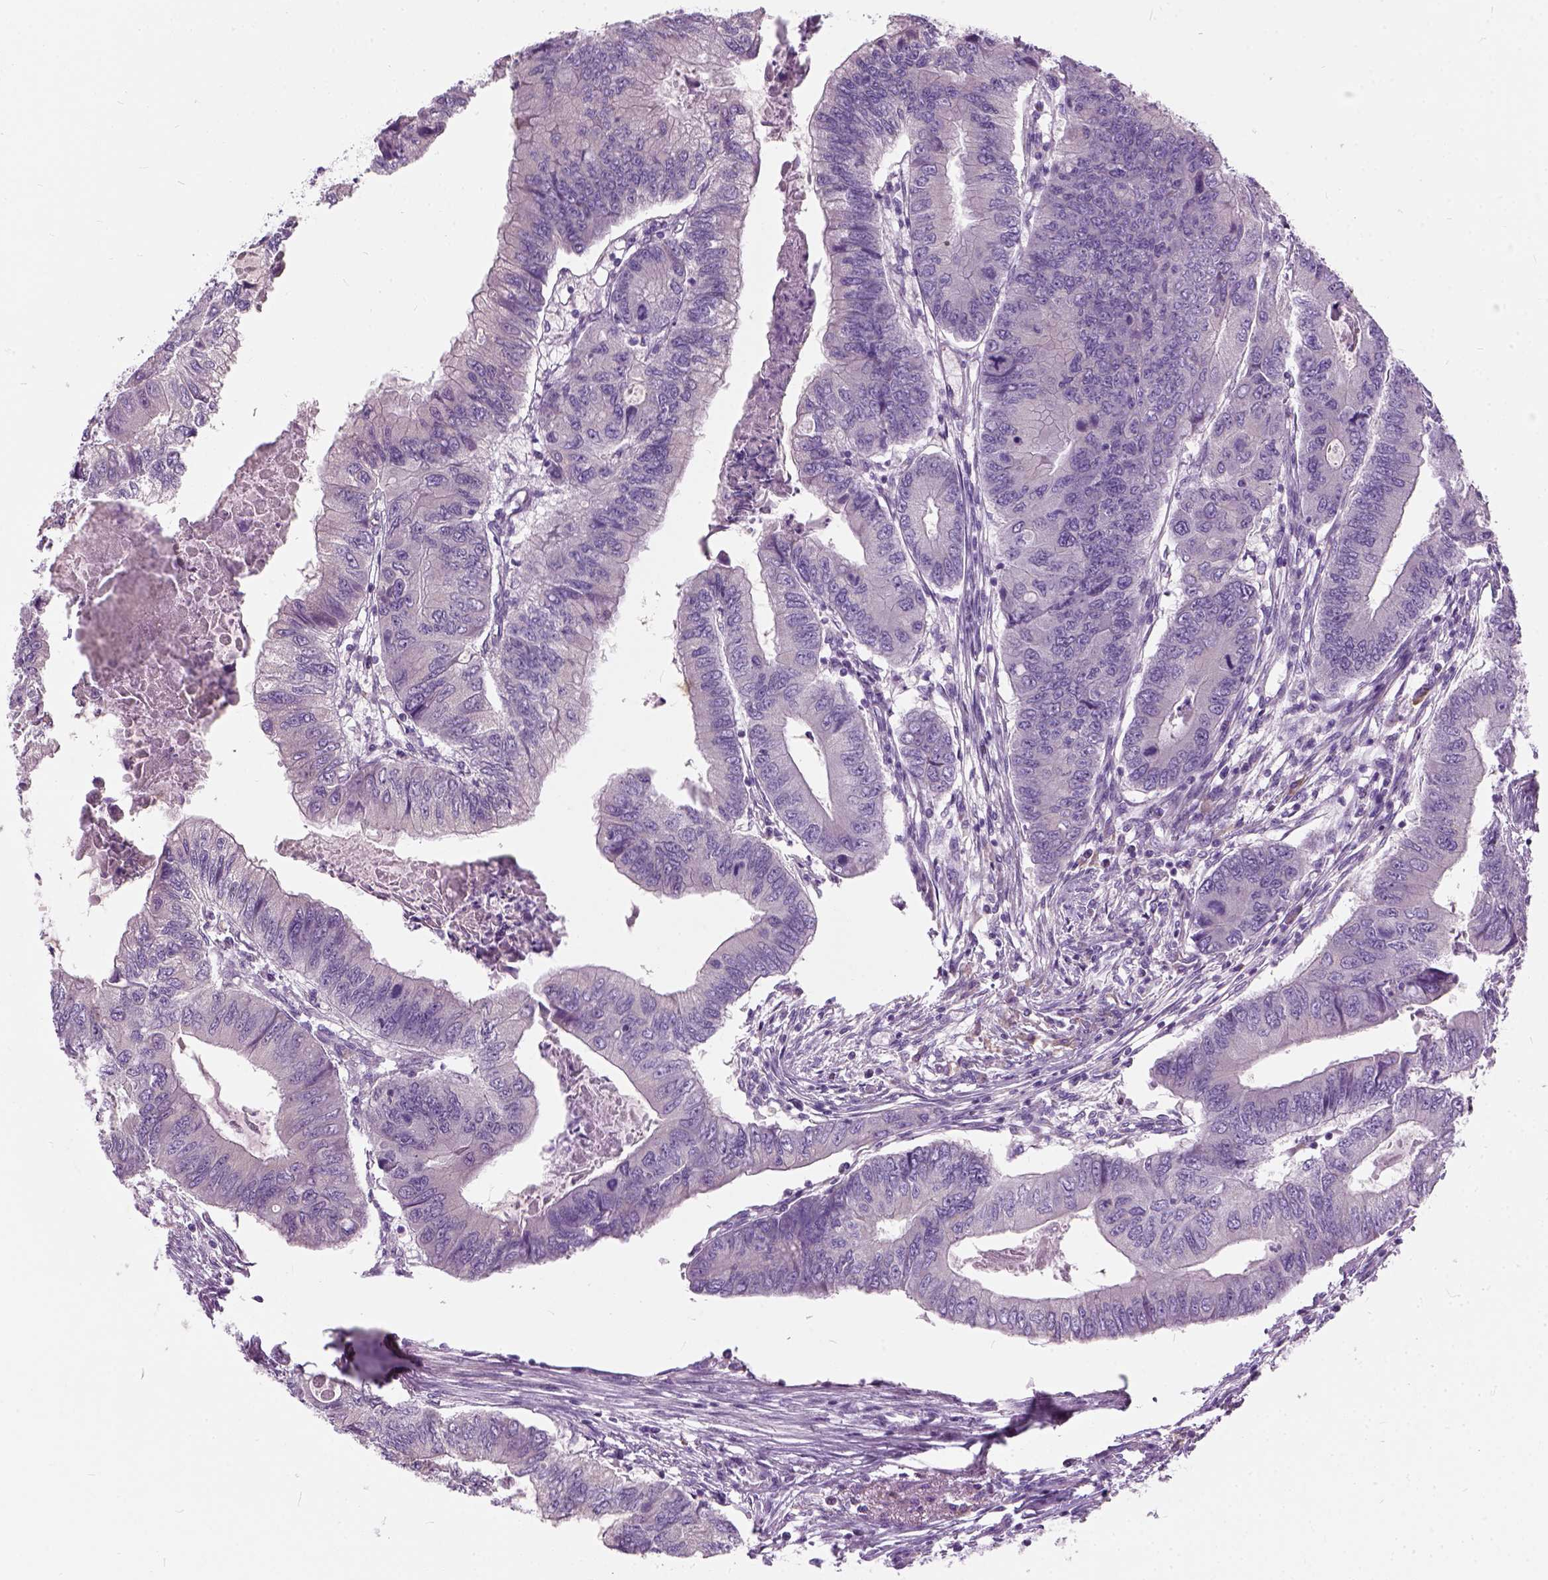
{"staining": {"intensity": "negative", "quantity": "none", "location": "none"}, "tissue": "colorectal cancer", "cell_type": "Tumor cells", "image_type": "cancer", "snomed": [{"axis": "morphology", "description": "Adenocarcinoma, NOS"}, {"axis": "topography", "description": "Colon"}], "caption": "Histopathology image shows no significant protein positivity in tumor cells of adenocarcinoma (colorectal).", "gene": "TRIM72", "patient": {"sex": "male", "age": 53}}